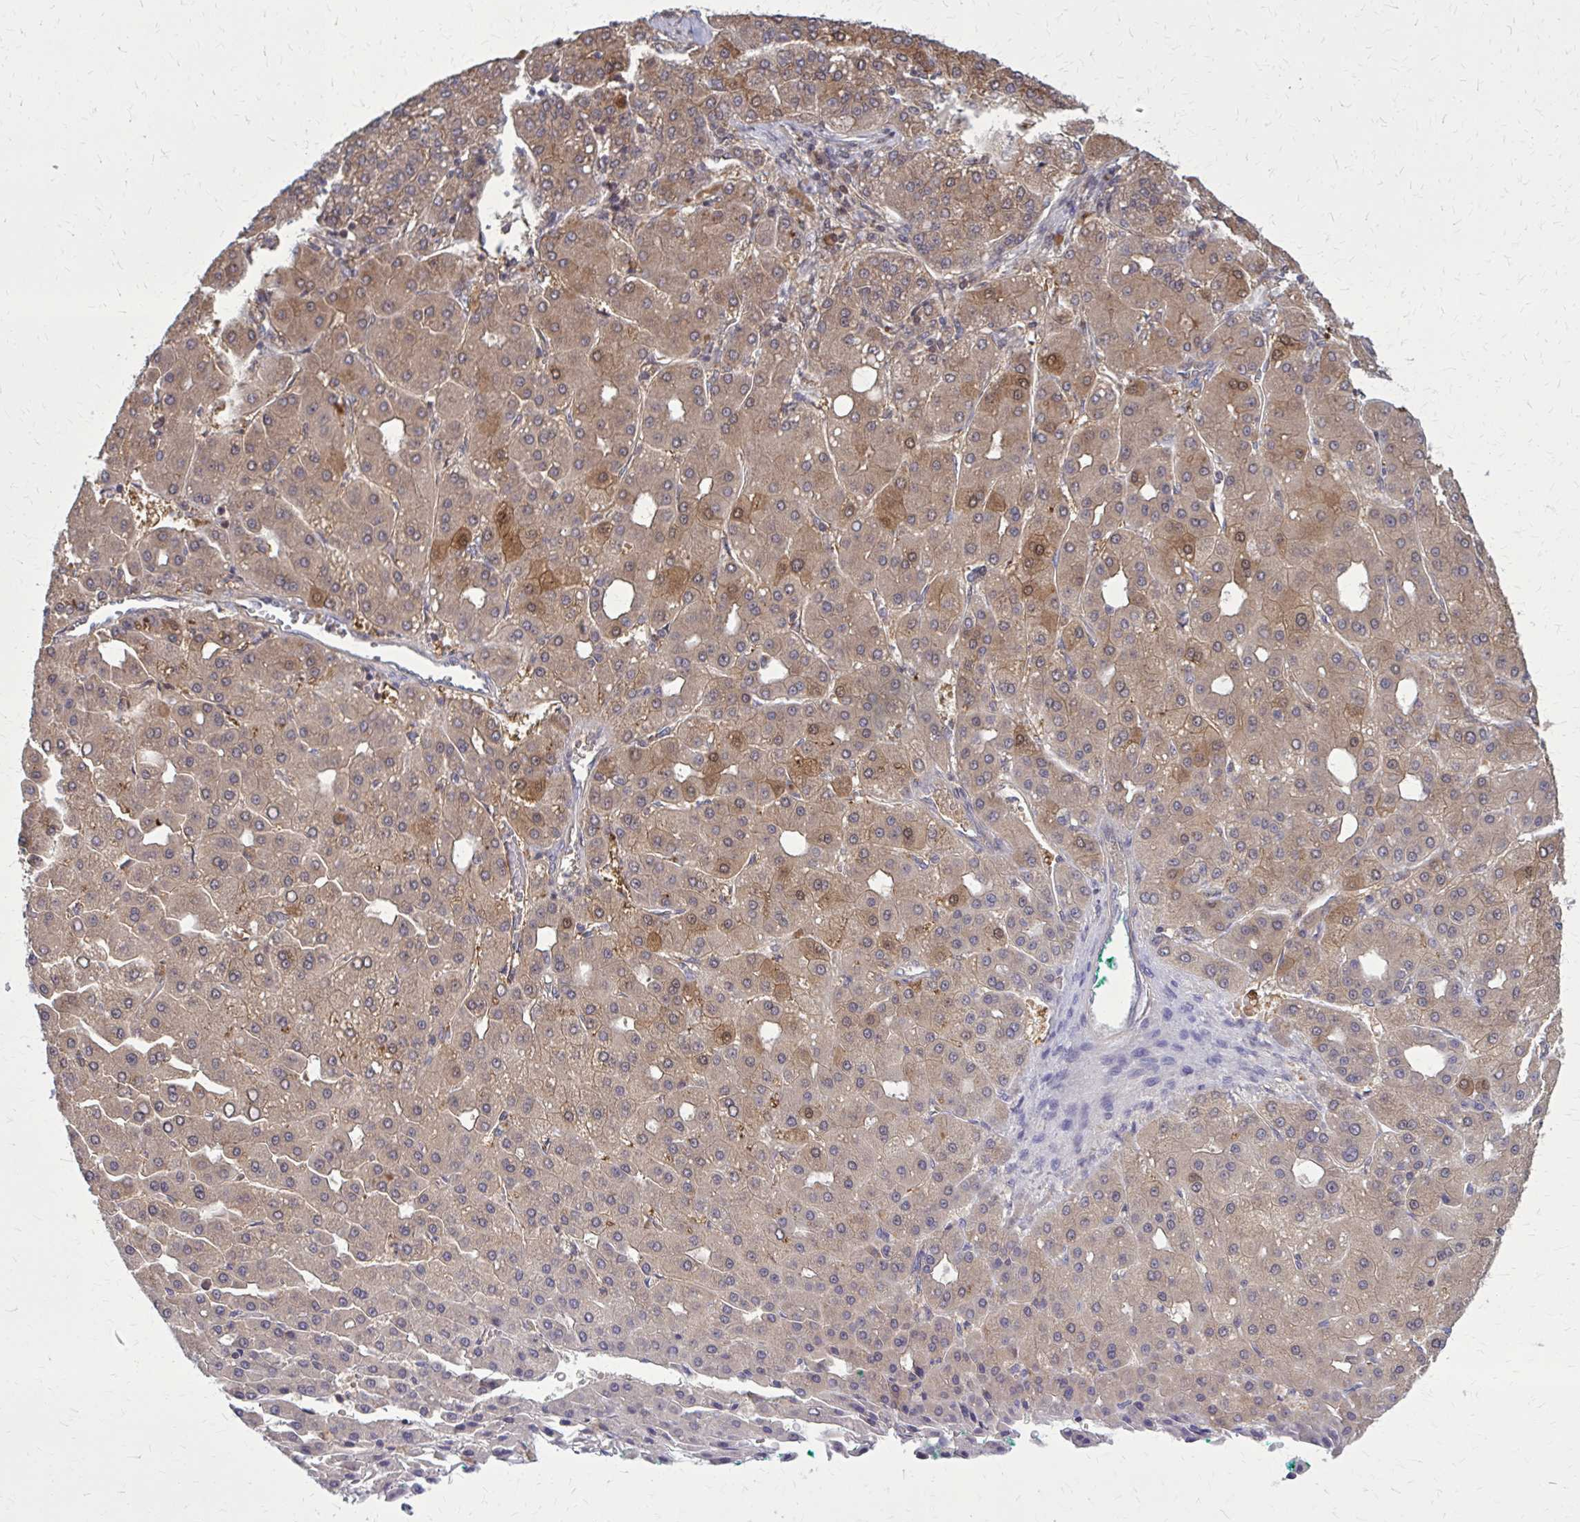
{"staining": {"intensity": "moderate", "quantity": ">75%", "location": "cytoplasmic/membranous"}, "tissue": "liver cancer", "cell_type": "Tumor cells", "image_type": "cancer", "snomed": [{"axis": "morphology", "description": "Carcinoma, Hepatocellular, NOS"}, {"axis": "topography", "description": "Liver"}], "caption": "Immunohistochemistry (IHC) staining of hepatocellular carcinoma (liver), which exhibits medium levels of moderate cytoplasmic/membranous staining in approximately >75% of tumor cells indicating moderate cytoplasmic/membranous protein expression. The staining was performed using DAB (3,3'-diaminobenzidine) (brown) for protein detection and nuclei were counterstained in hematoxylin (blue).", "gene": "DBI", "patient": {"sex": "male", "age": 65}}